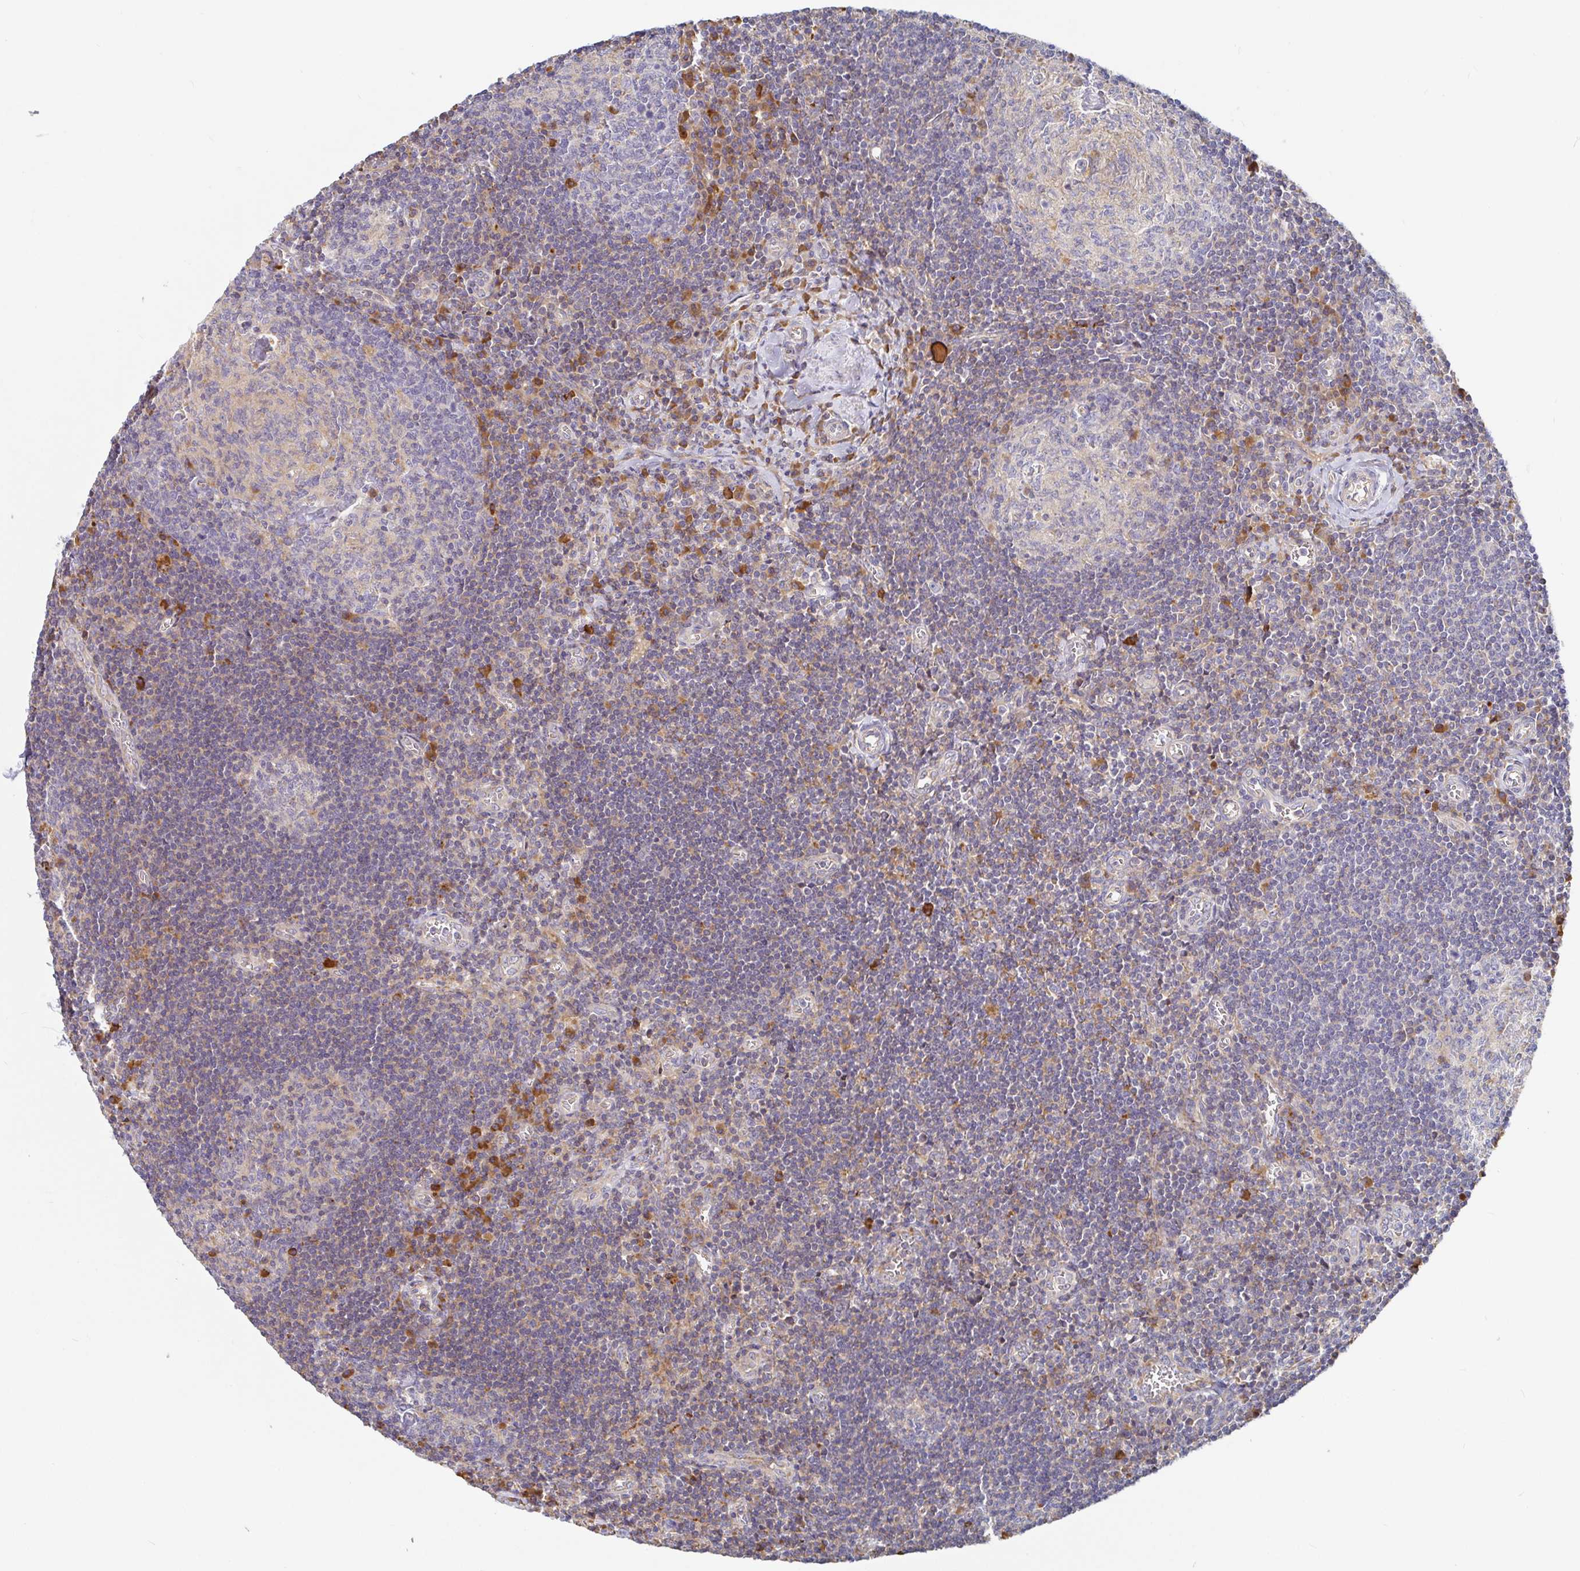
{"staining": {"intensity": "negative", "quantity": "none", "location": "none"}, "tissue": "lymph node", "cell_type": "Germinal center cells", "image_type": "normal", "snomed": [{"axis": "morphology", "description": "Normal tissue, NOS"}, {"axis": "topography", "description": "Lymph node"}], "caption": "High power microscopy micrograph of an immunohistochemistry (IHC) image of unremarkable lymph node, revealing no significant staining in germinal center cells. (Immunohistochemistry (ihc), brightfield microscopy, high magnification).", "gene": "IRAK2", "patient": {"sex": "male", "age": 67}}